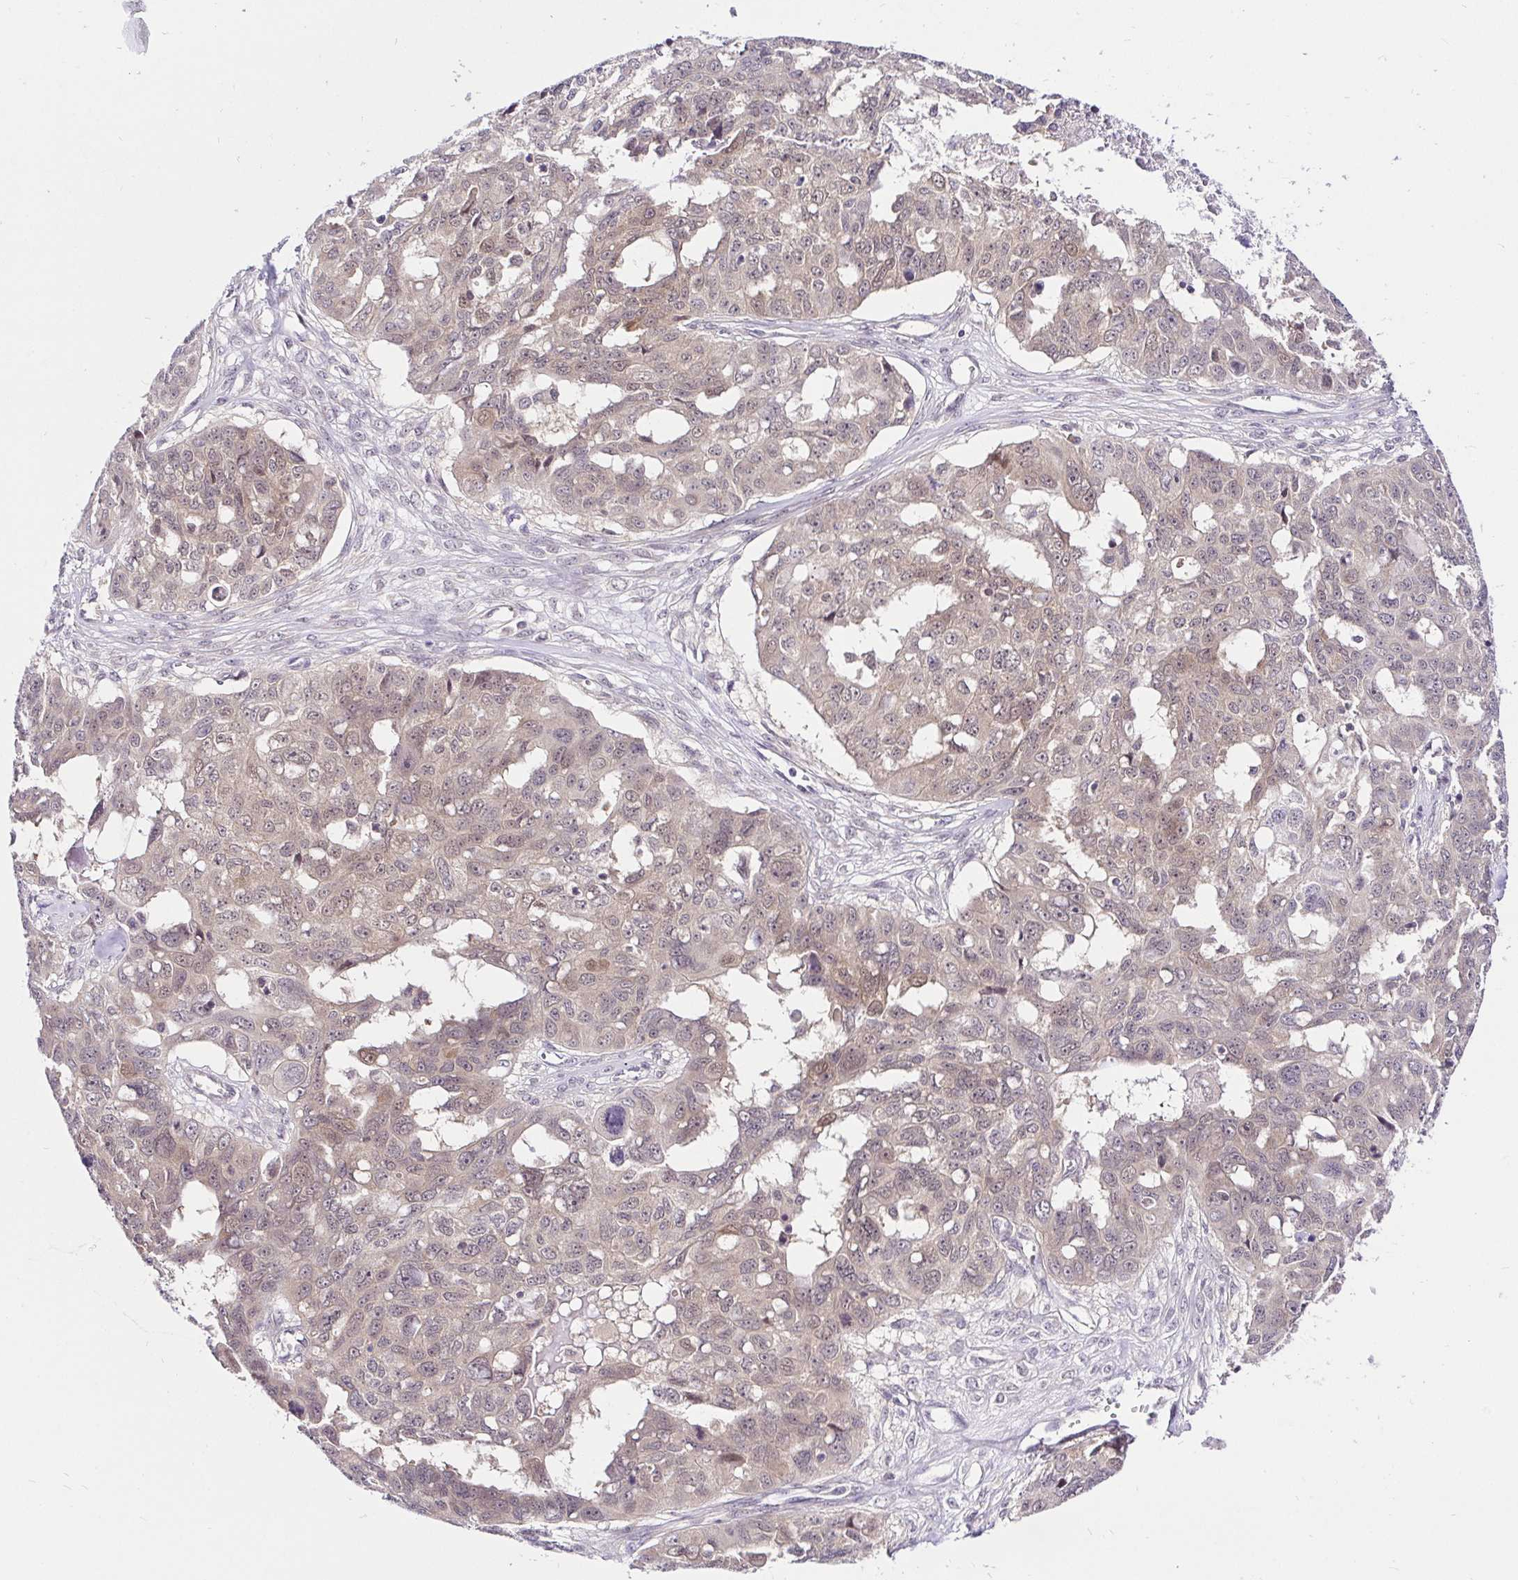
{"staining": {"intensity": "weak", "quantity": ">75%", "location": "cytoplasmic/membranous"}, "tissue": "ovarian cancer", "cell_type": "Tumor cells", "image_type": "cancer", "snomed": [{"axis": "morphology", "description": "Carcinoma, endometroid"}, {"axis": "topography", "description": "Ovary"}], "caption": "Ovarian cancer (endometroid carcinoma) was stained to show a protein in brown. There is low levels of weak cytoplasmic/membranous expression in about >75% of tumor cells. Immunohistochemistry stains the protein of interest in brown and the nuclei are stained blue.", "gene": "UBE2M", "patient": {"sex": "female", "age": 70}}